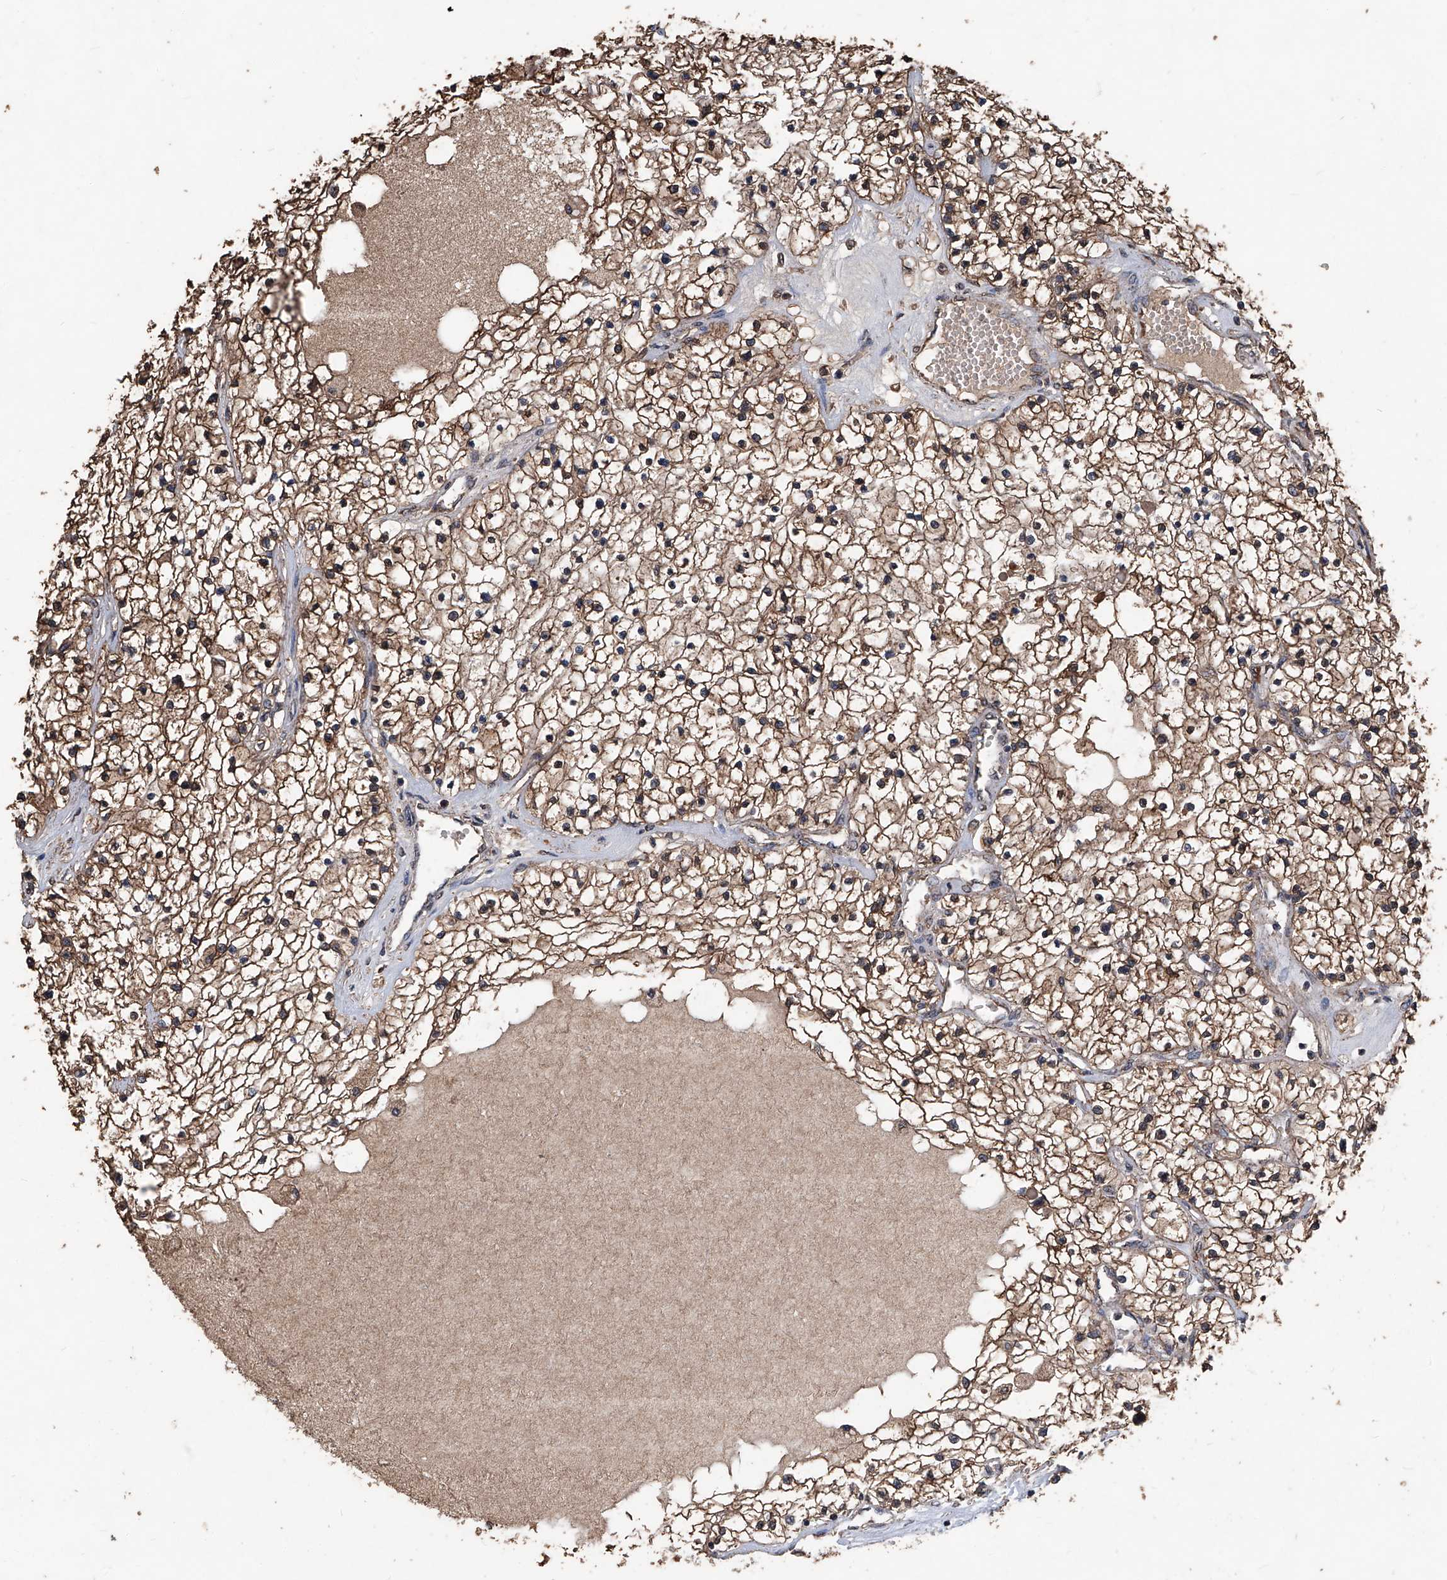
{"staining": {"intensity": "moderate", "quantity": ">75%", "location": "cytoplasmic/membranous"}, "tissue": "renal cancer", "cell_type": "Tumor cells", "image_type": "cancer", "snomed": [{"axis": "morphology", "description": "Adenocarcinoma, NOS"}, {"axis": "topography", "description": "Kidney"}], "caption": "A brown stain labels moderate cytoplasmic/membranous staining of a protein in human adenocarcinoma (renal) tumor cells.", "gene": "STARD7", "patient": {"sex": "male", "age": 68}}